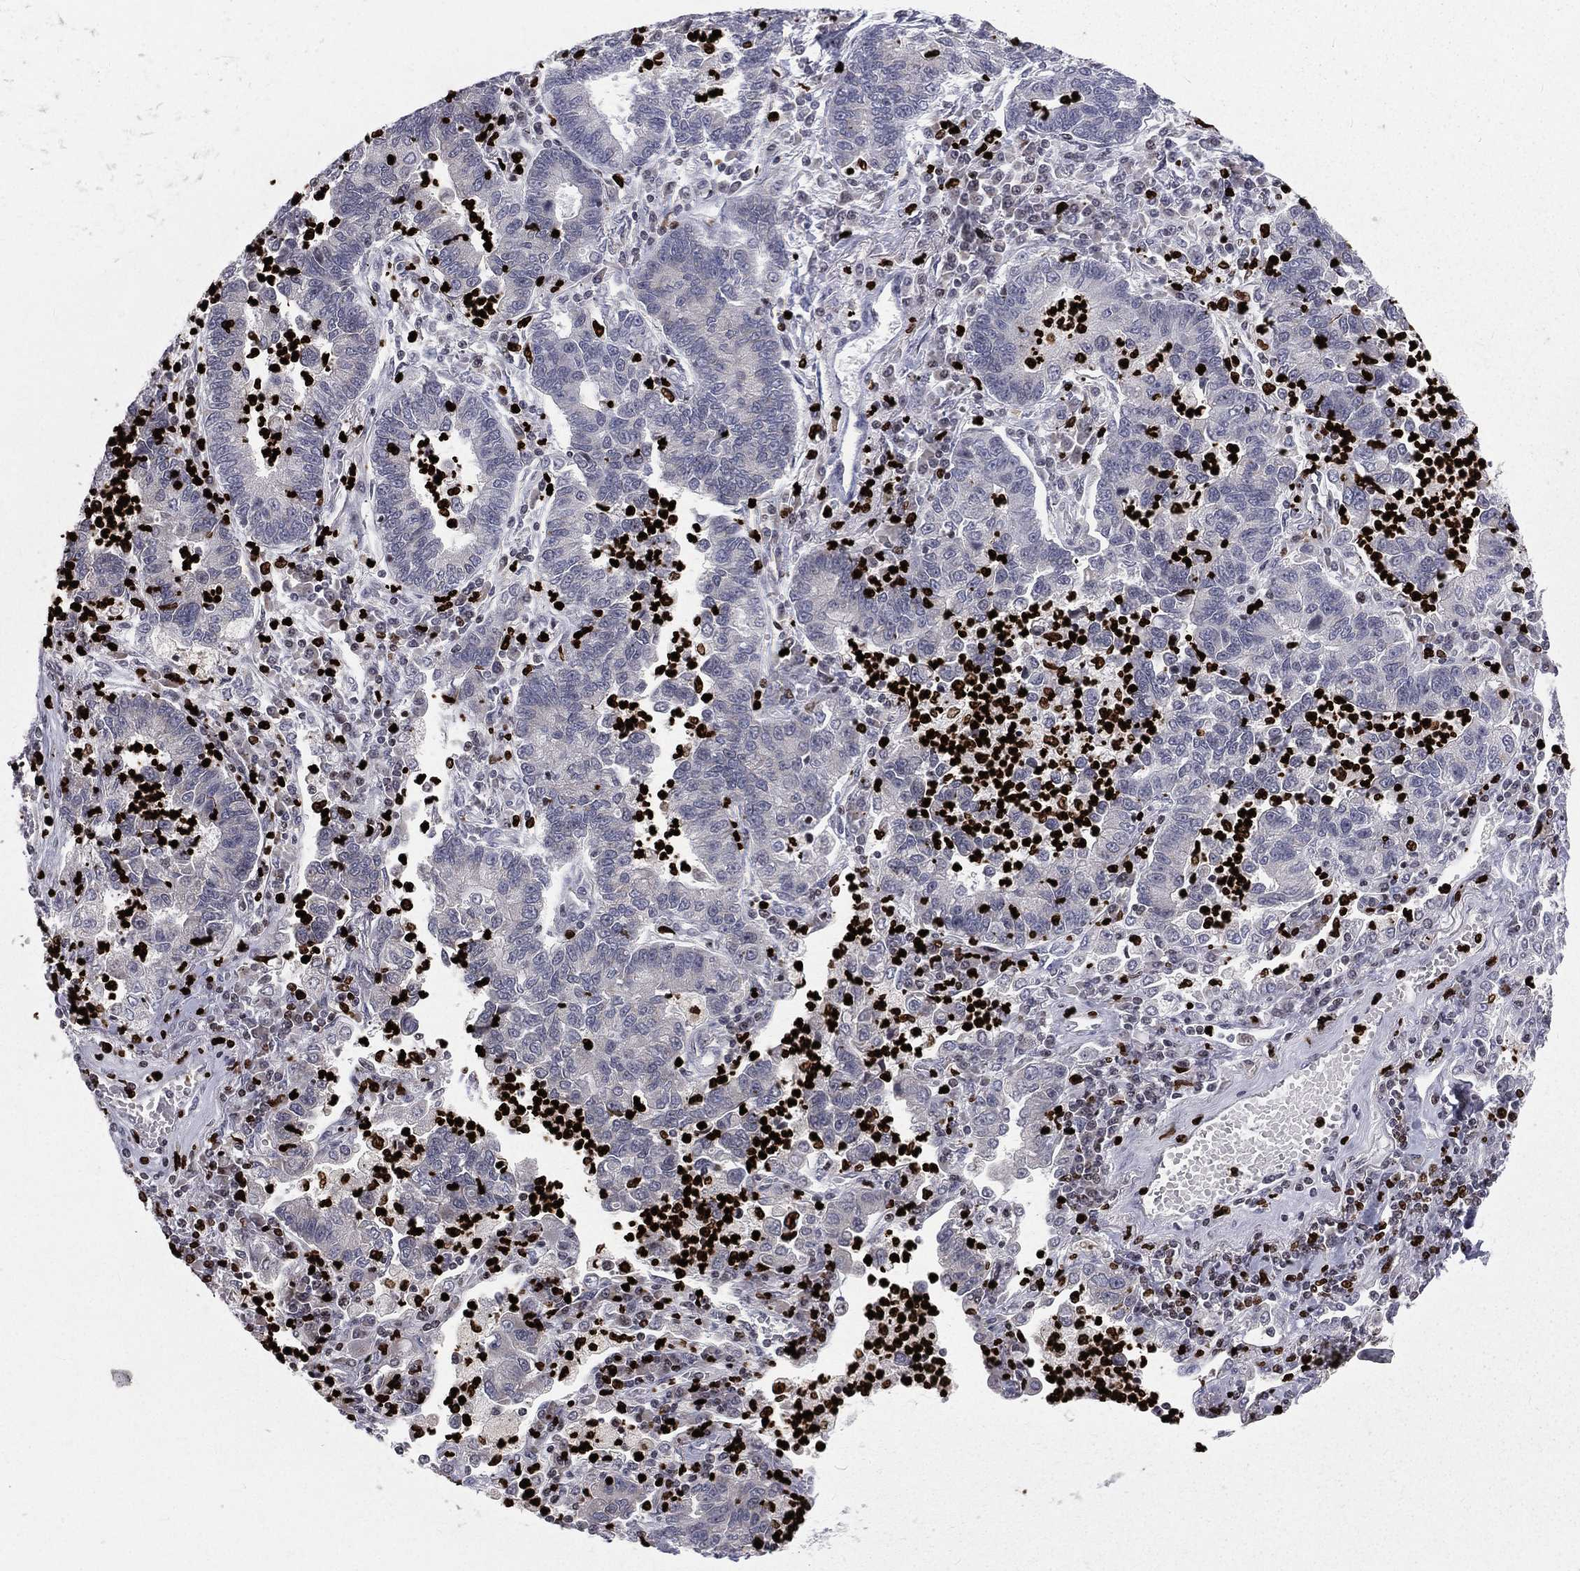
{"staining": {"intensity": "negative", "quantity": "none", "location": "none"}, "tissue": "lung cancer", "cell_type": "Tumor cells", "image_type": "cancer", "snomed": [{"axis": "morphology", "description": "Adenocarcinoma, NOS"}, {"axis": "topography", "description": "Lung"}], "caption": "This is an immunohistochemistry histopathology image of human lung adenocarcinoma. There is no positivity in tumor cells.", "gene": "MNDA", "patient": {"sex": "female", "age": 57}}